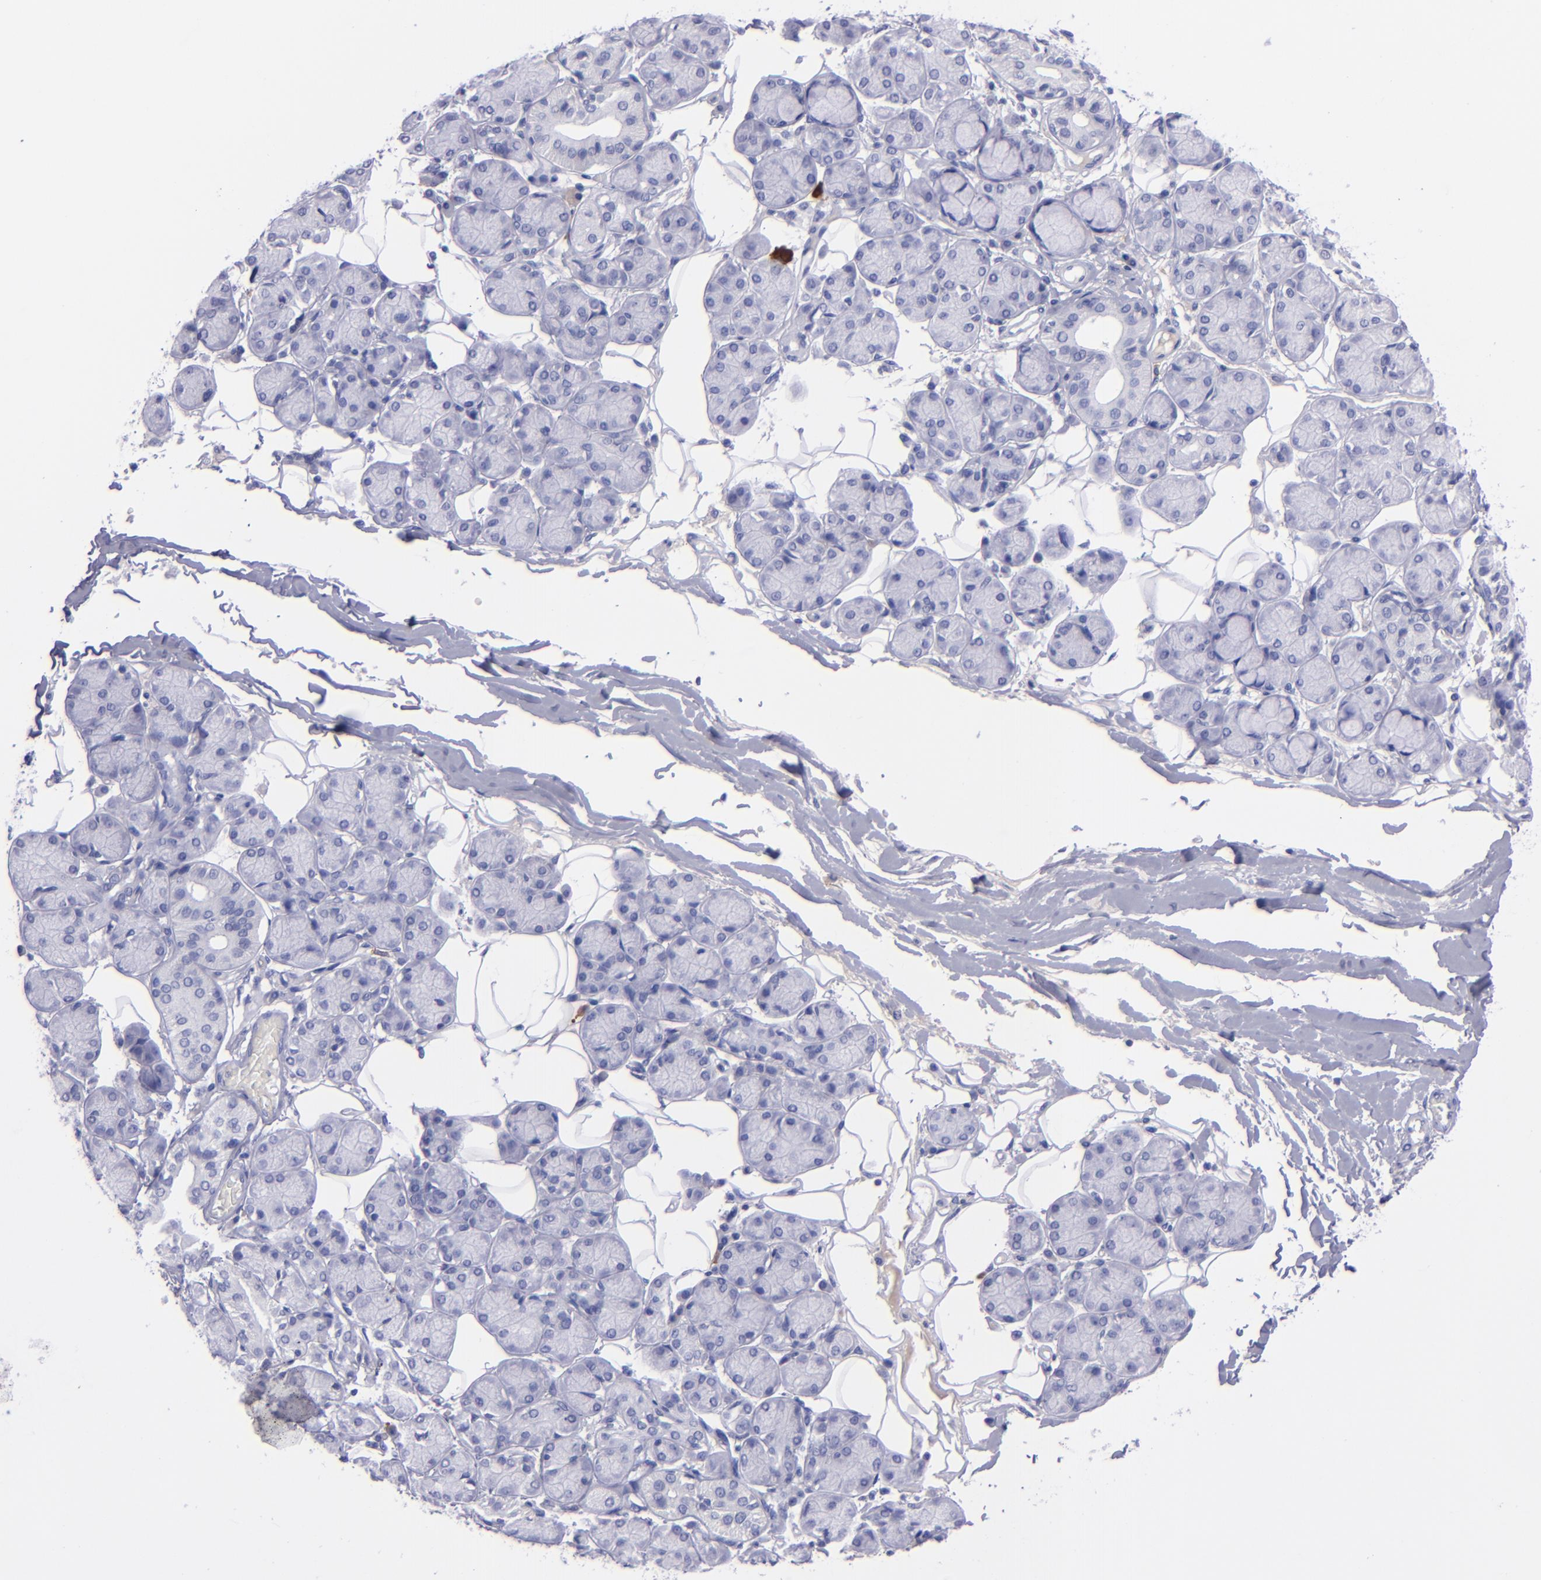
{"staining": {"intensity": "negative", "quantity": "none", "location": "none"}, "tissue": "salivary gland", "cell_type": "Glandular cells", "image_type": "normal", "snomed": [{"axis": "morphology", "description": "Normal tissue, NOS"}, {"axis": "topography", "description": "Salivary gland"}], "caption": "This micrograph is of benign salivary gland stained with IHC to label a protein in brown with the nuclei are counter-stained blue. There is no positivity in glandular cells.", "gene": "CD37", "patient": {"sex": "male", "age": 54}}